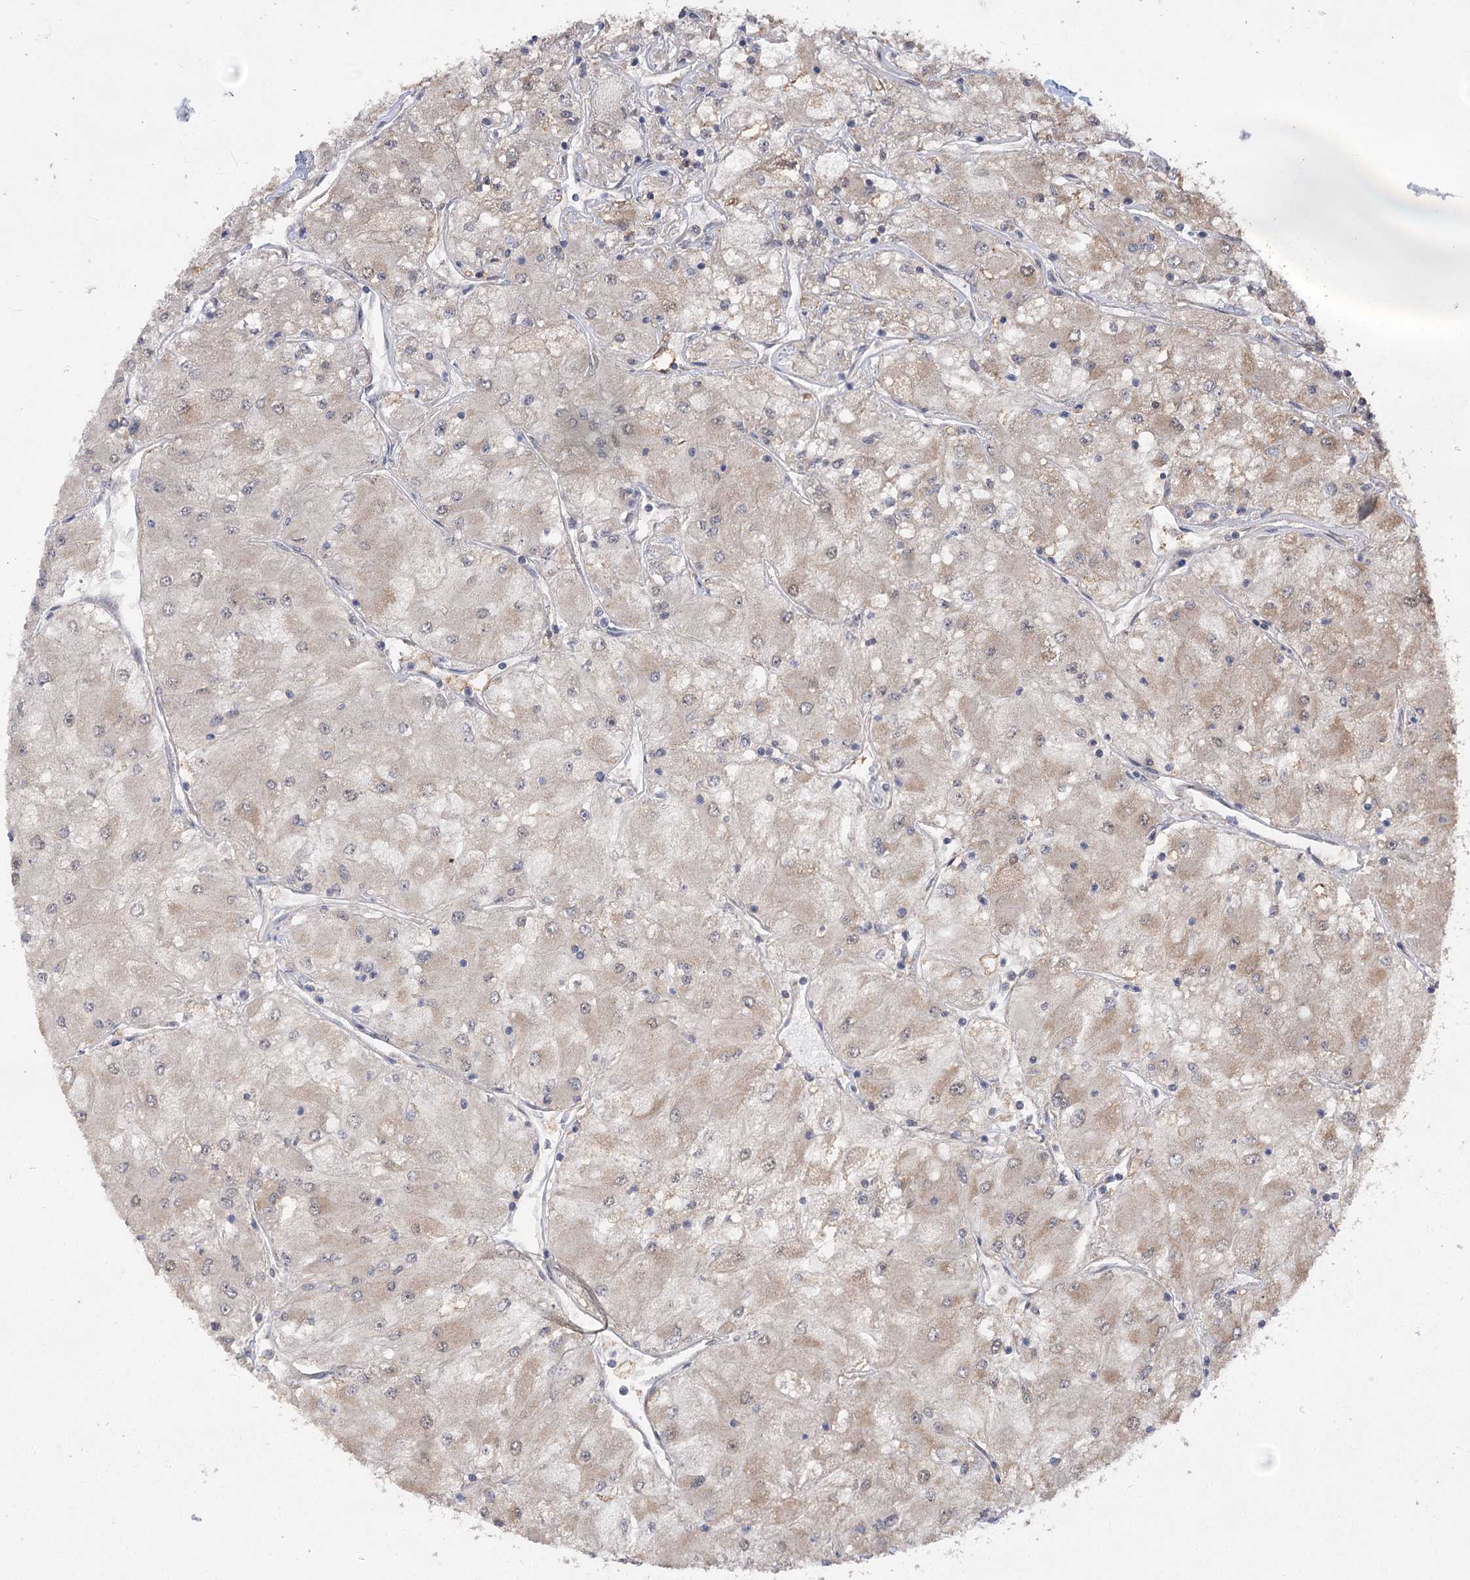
{"staining": {"intensity": "weak", "quantity": "25%-75%", "location": "cytoplasmic/membranous"}, "tissue": "renal cancer", "cell_type": "Tumor cells", "image_type": "cancer", "snomed": [{"axis": "morphology", "description": "Adenocarcinoma, NOS"}, {"axis": "topography", "description": "Kidney"}], "caption": "Weak cytoplasmic/membranous staining for a protein is present in approximately 25%-75% of tumor cells of renal cancer (adenocarcinoma) using IHC.", "gene": "TENM2", "patient": {"sex": "male", "age": 80}}